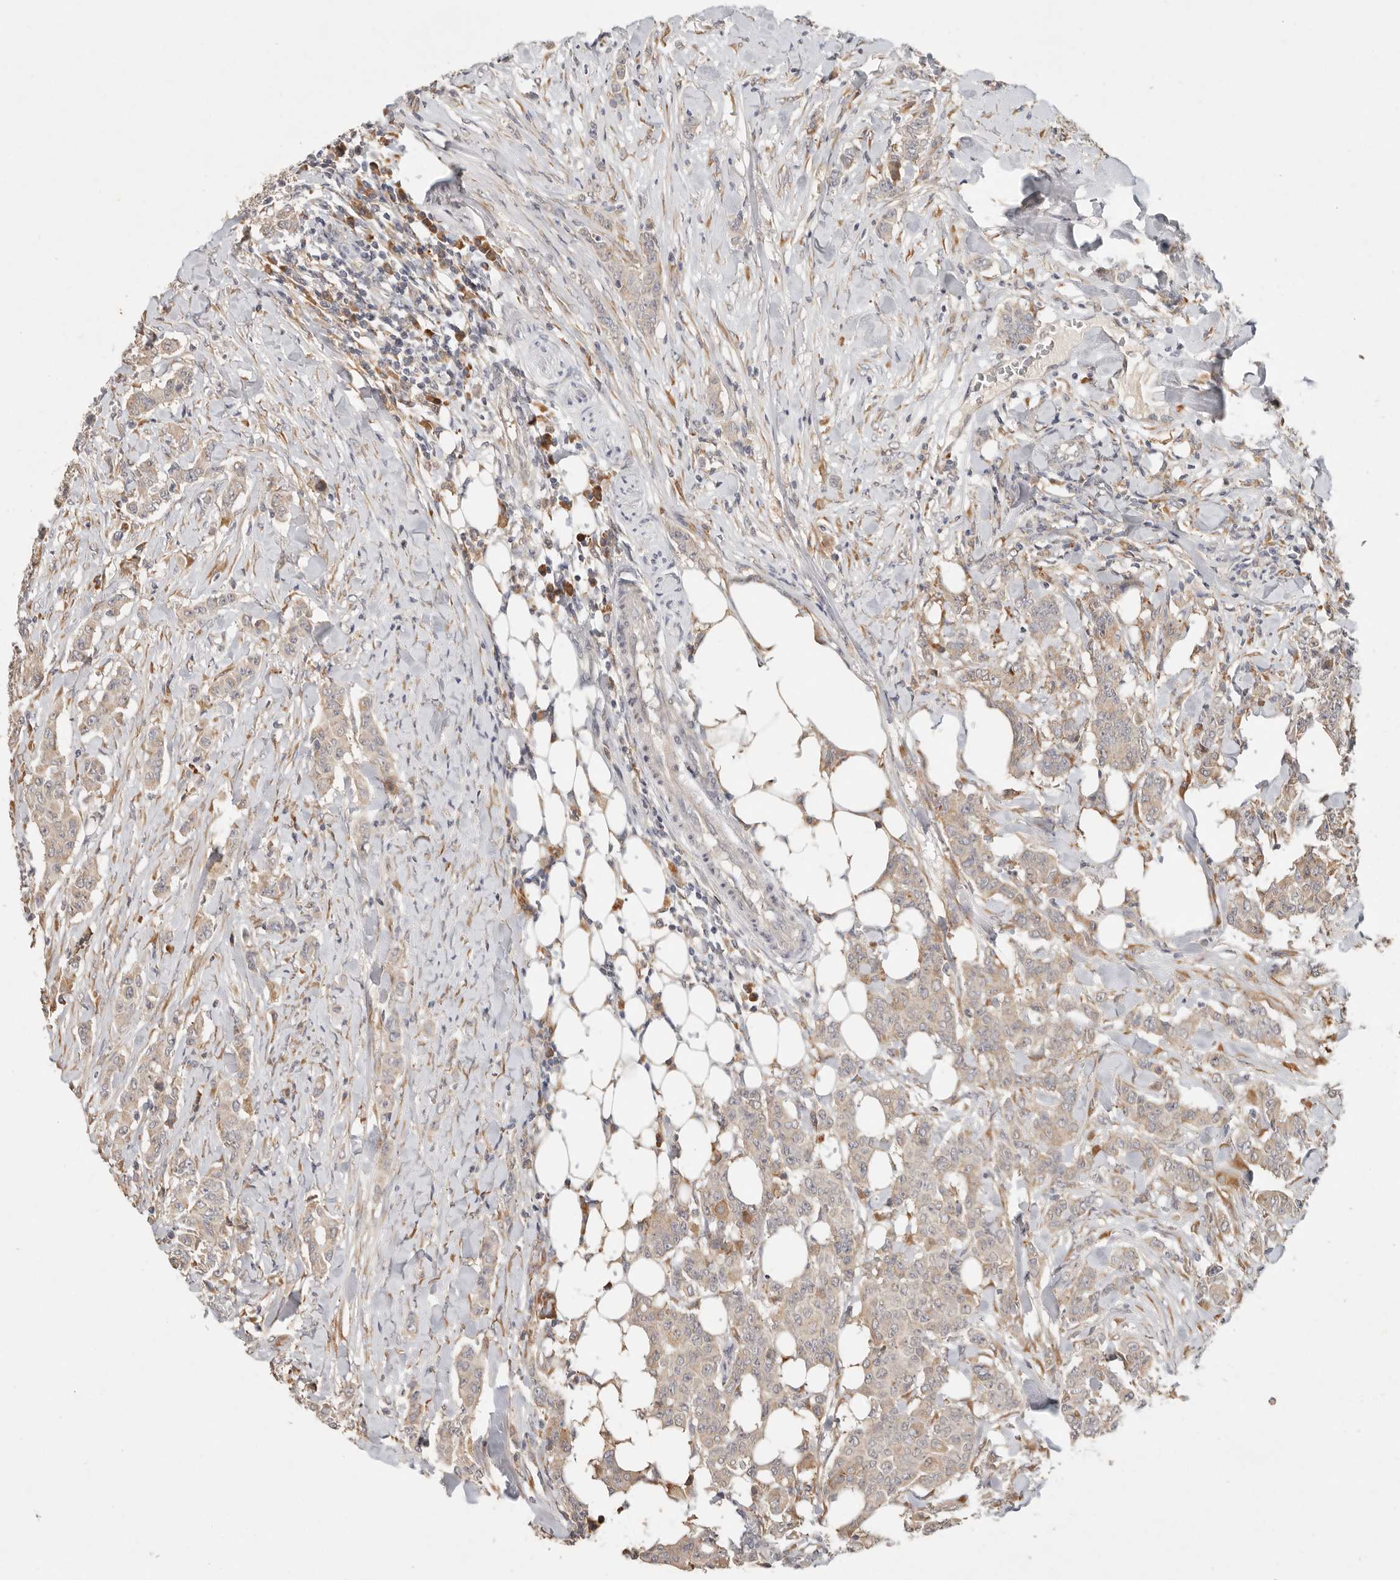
{"staining": {"intensity": "moderate", "quantity": "<25%", "location": "cytoplasmic/membranous"}, "tissue": "breast cancer", "cell_type": "Tumor cells", "image_type": "cancer", "snomed": [{"axis": "morphology", "description": "Duct carcinoma"}, {"axis": "topography", "description": "Breast"}], "caption": "Breast cancer (infiltrating ductal carcinoma) stained with a brown dye exhibits moderate cytoplasmic/membranous positive positivity in approximately <25% of tumor cells.", "gene": "ARHGEF10L", "patient": {"sex": "female", "age": 40}}